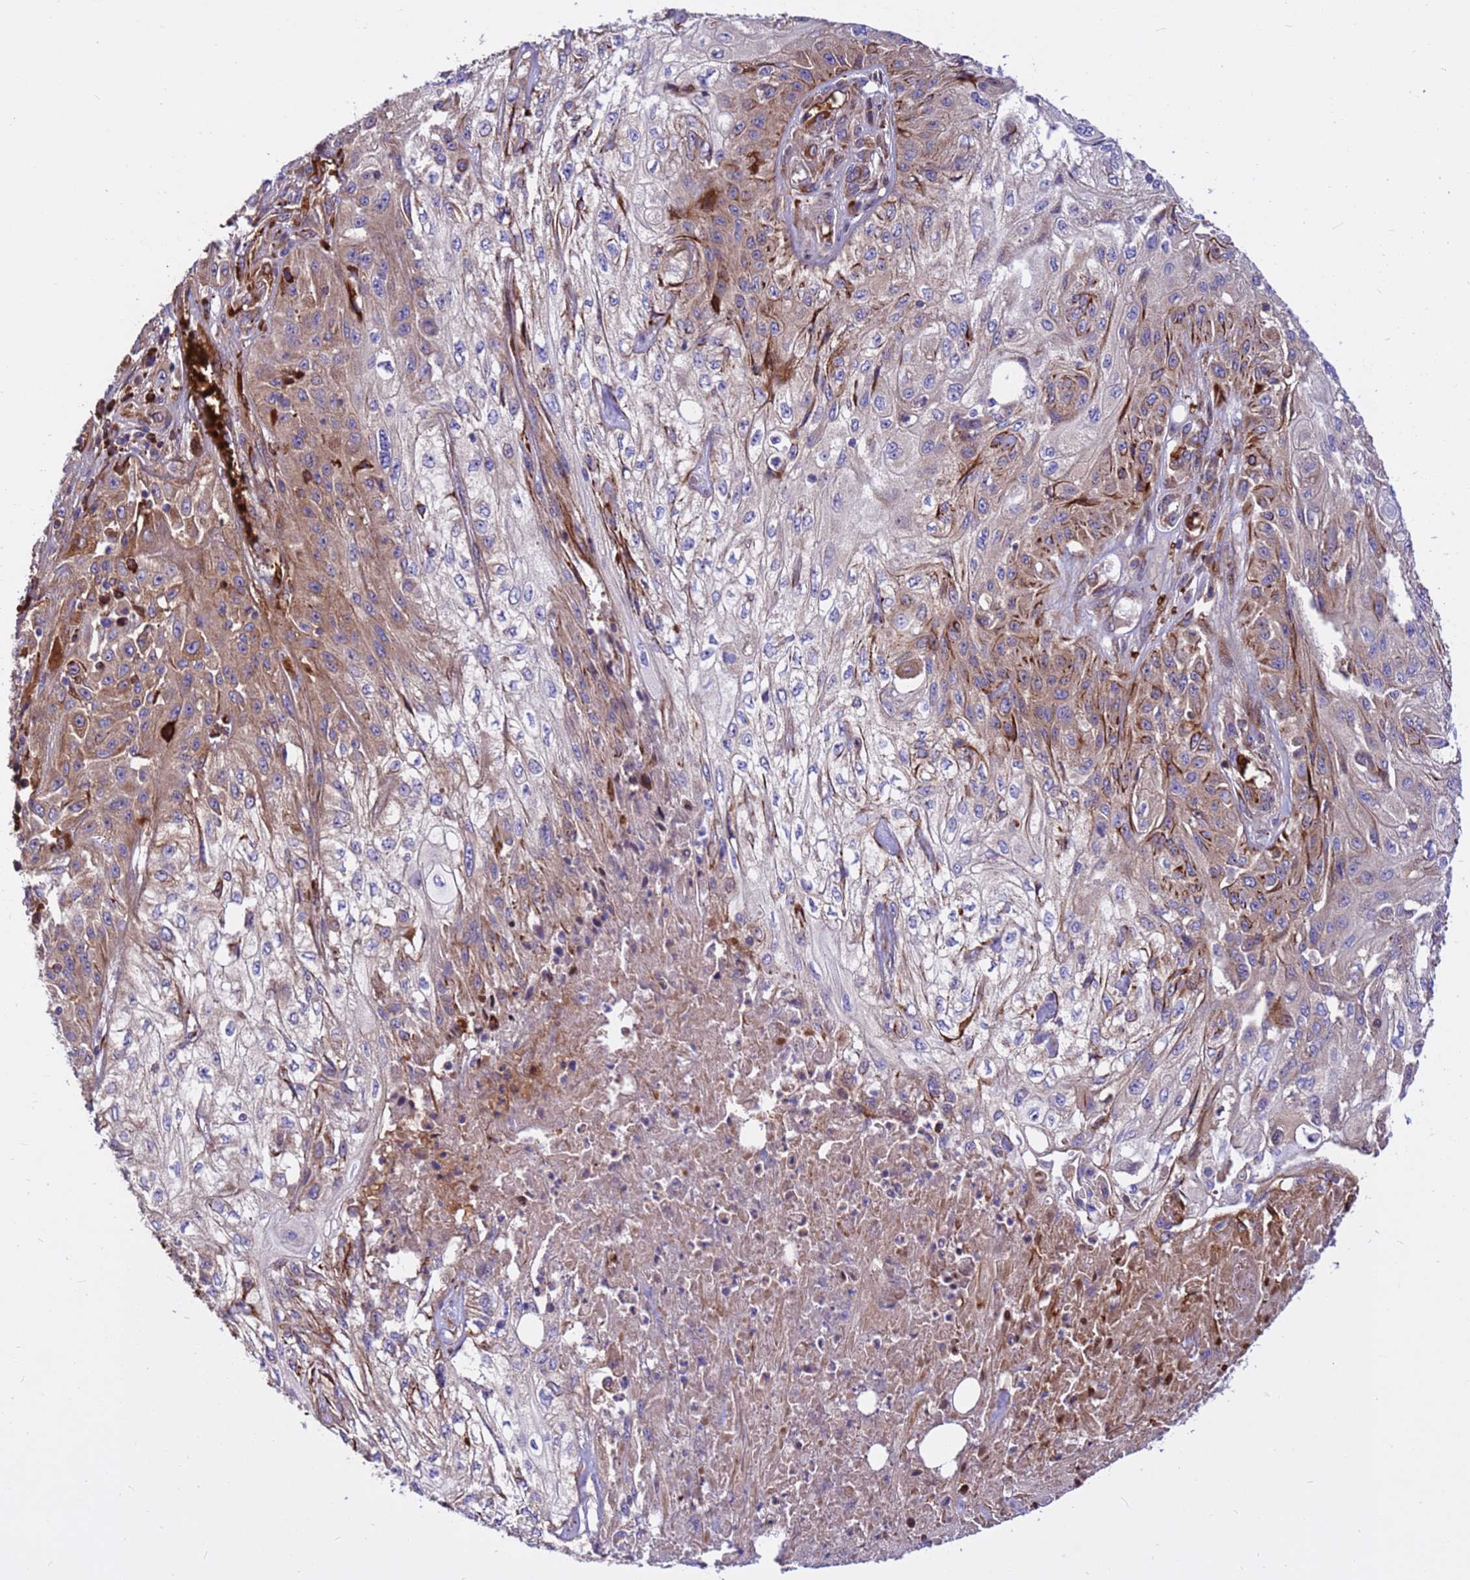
{"staining": {"intensity": "moderate", "quantity": "<25%", "location": "cytoplasmic/membranous"}, "tissue": "skin cancer", "cell_type": "Tumor cells", "image_type": "cancer", "snomed": [{"axis": "morphology", "description": "Squamous cell carcinoma, NOS"}, {"axis": "morphology", "description": "Squamous cell carcinoma, metastatic, NOS"}, {"axis": "topography", "description": "Skin"}, {"axis": "topography", "description": "Lymph node"}], "caption": "Protein staining shows moderate cytoplasmic/membranous positivity in approximately <25% of tumor cells in skin cancer (metastatic squamous cell carcinoma). Nuclei are stained in blue.", "gene": "ZNF669", "patient": {"sex": "male", "age": 75}}